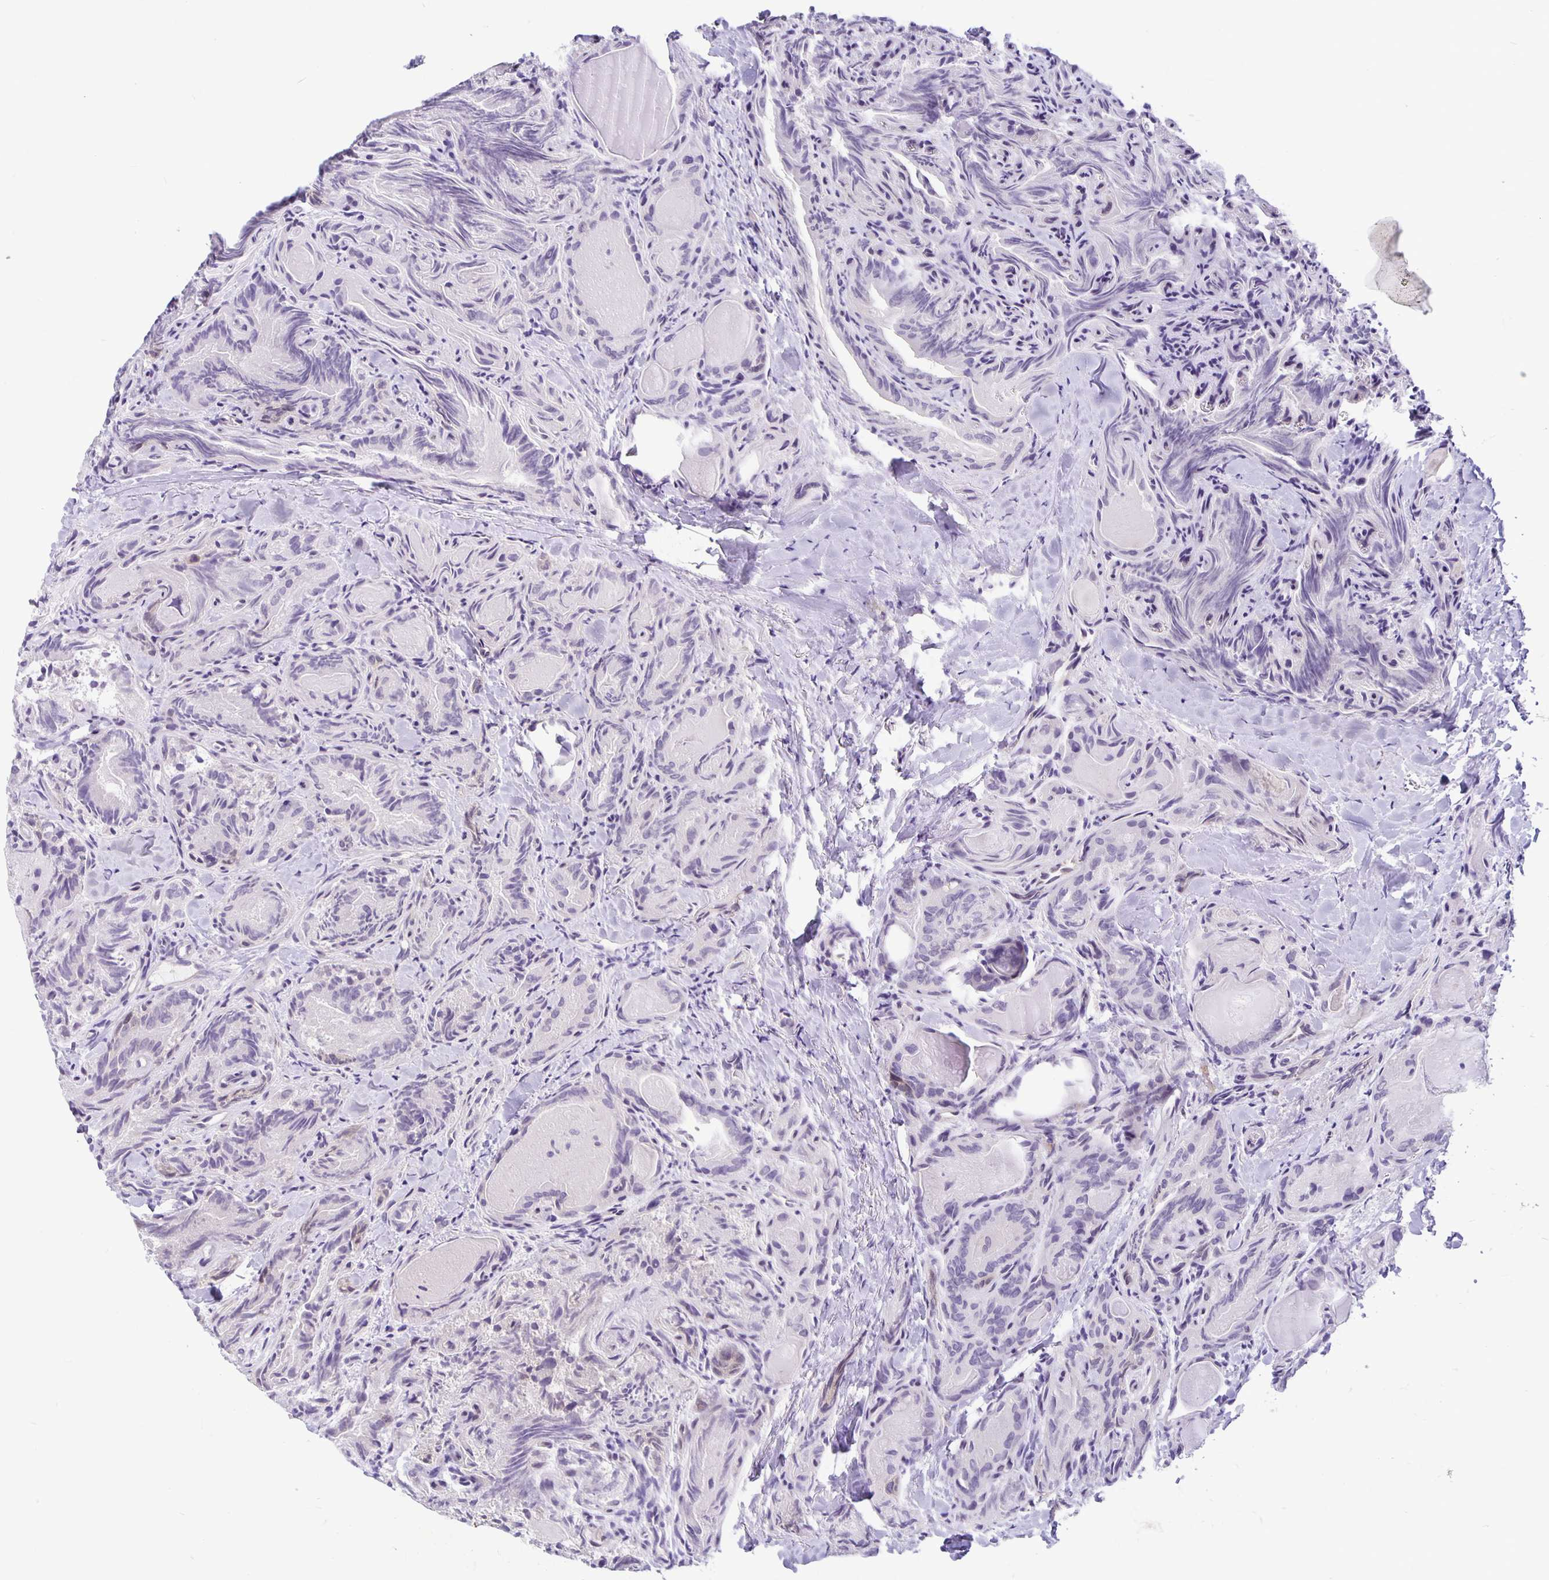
{"staining": {"intensity": "weak", "quantity": "25%-75%", "location": "cytoplasmic/membranous"}, "tissue": "thyroid cancer", "cell_type": "Tumor cells", "image_type": "cancer", "snomed": [{"axis": "morphology", "description": "Papillary adenocarcinoma, NOS"}, {"axis": "topography", "description": "Thyroid gland"}], "caption": "DAB immunohistochemical staining of thyroid cancer (papillary adenocarcinoma) demonstrates weak cytoplasmic/membranous protein expression in about 25%-75% of tumor cells.", "gene": "TAX1BP3", "patient": {"sex": "female", "age": 75}}